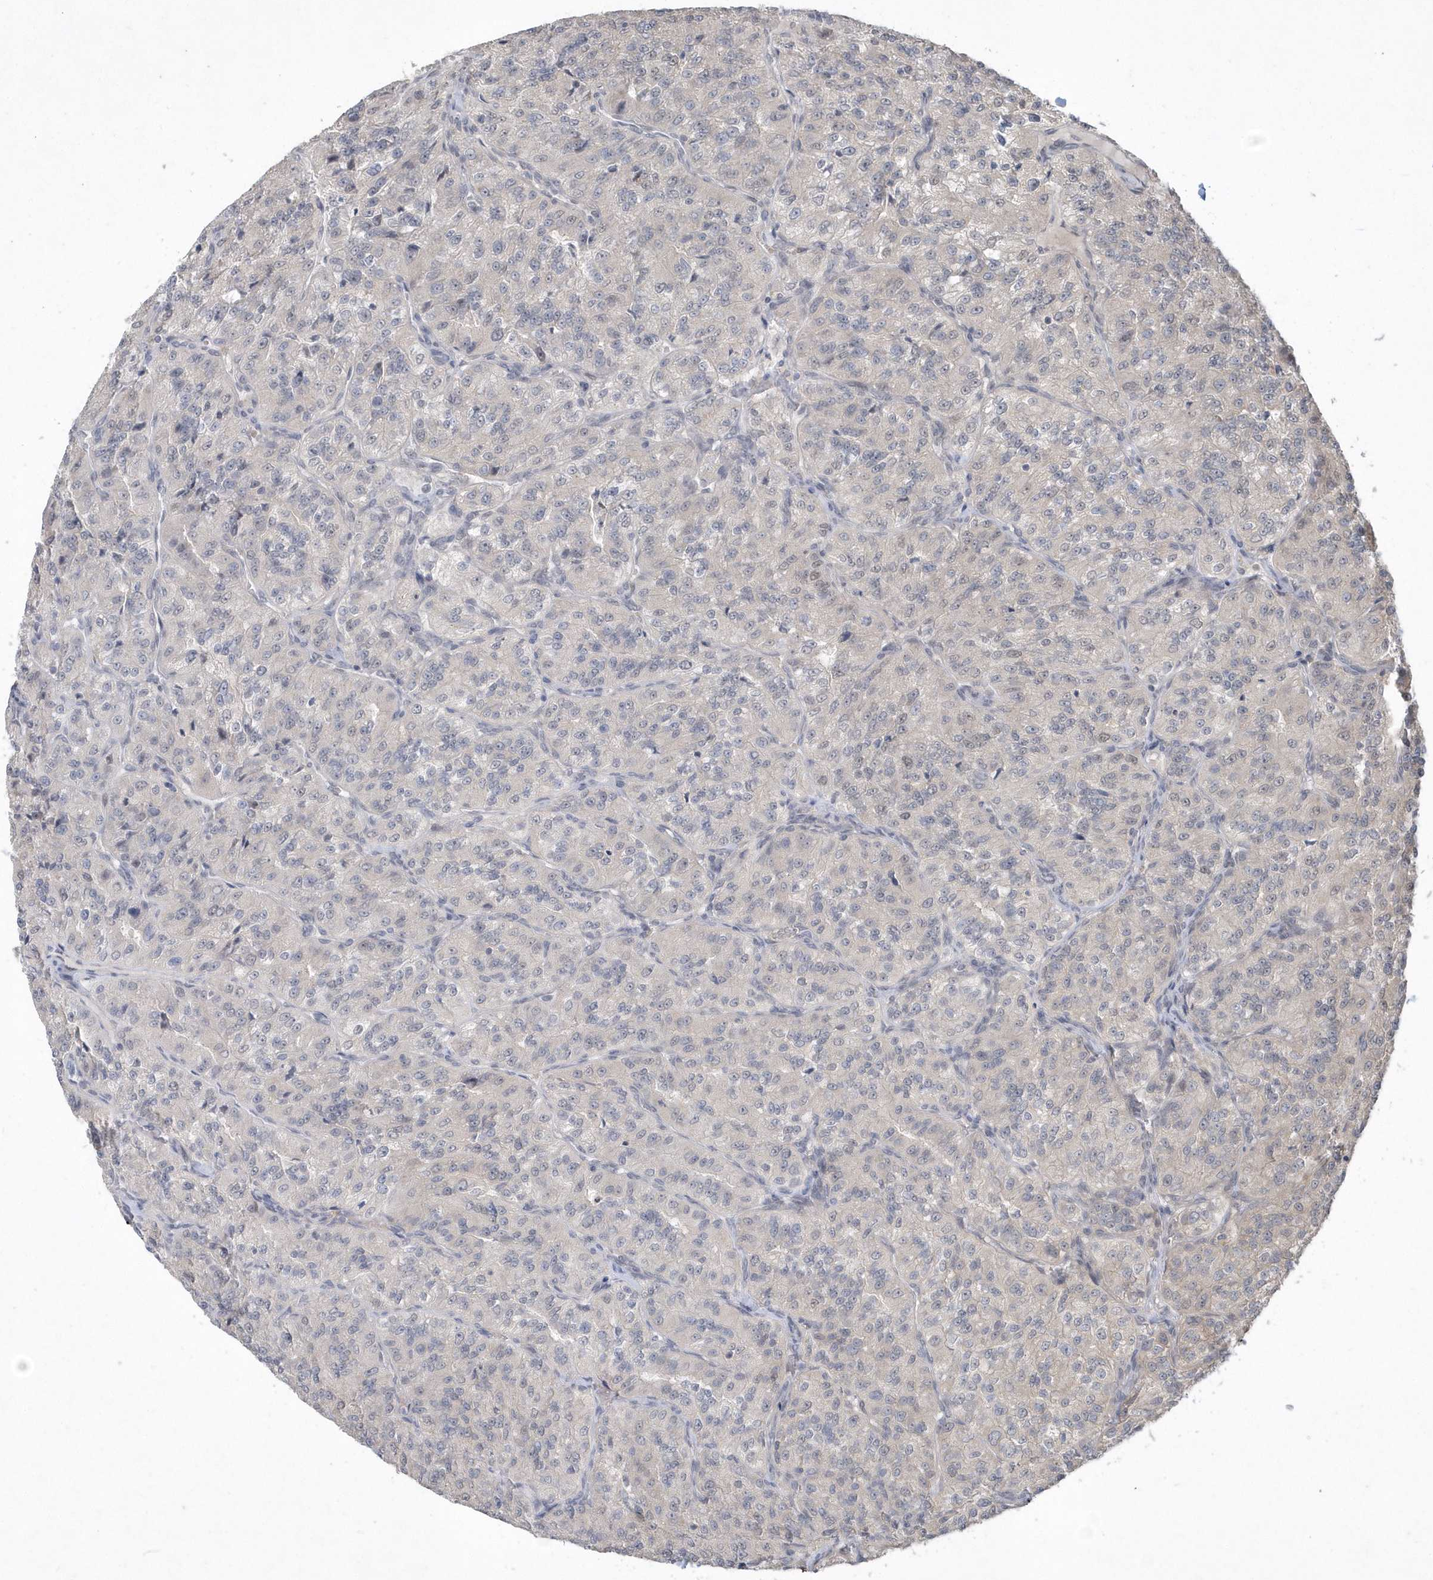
{"staining": {"intensity": "weak", "quantity": "<25%", "location": "cytoplasmic/membranous,nuclear"}, "tissue": "renal cancer", "cell_type": "Tumor cells", "image_type": "cancer", "snomed": [{"axis": "morphology", "description": "Adenocarcinoma, NOS"}, {"axis": "topography", "description": "Kidney"}], "caption": "Immunohistochemical staining of human renal cancer (adenocarcinoma) exhibits no significant expression in tumor cells. The staining was performed using DAB to visualize the protein expression in brown, while the nuclei were stained in blue with hematoxylin (Magnification: 20x).", "gene": "TSPEAR", "patient": {"sex": "female", "age": 63}}